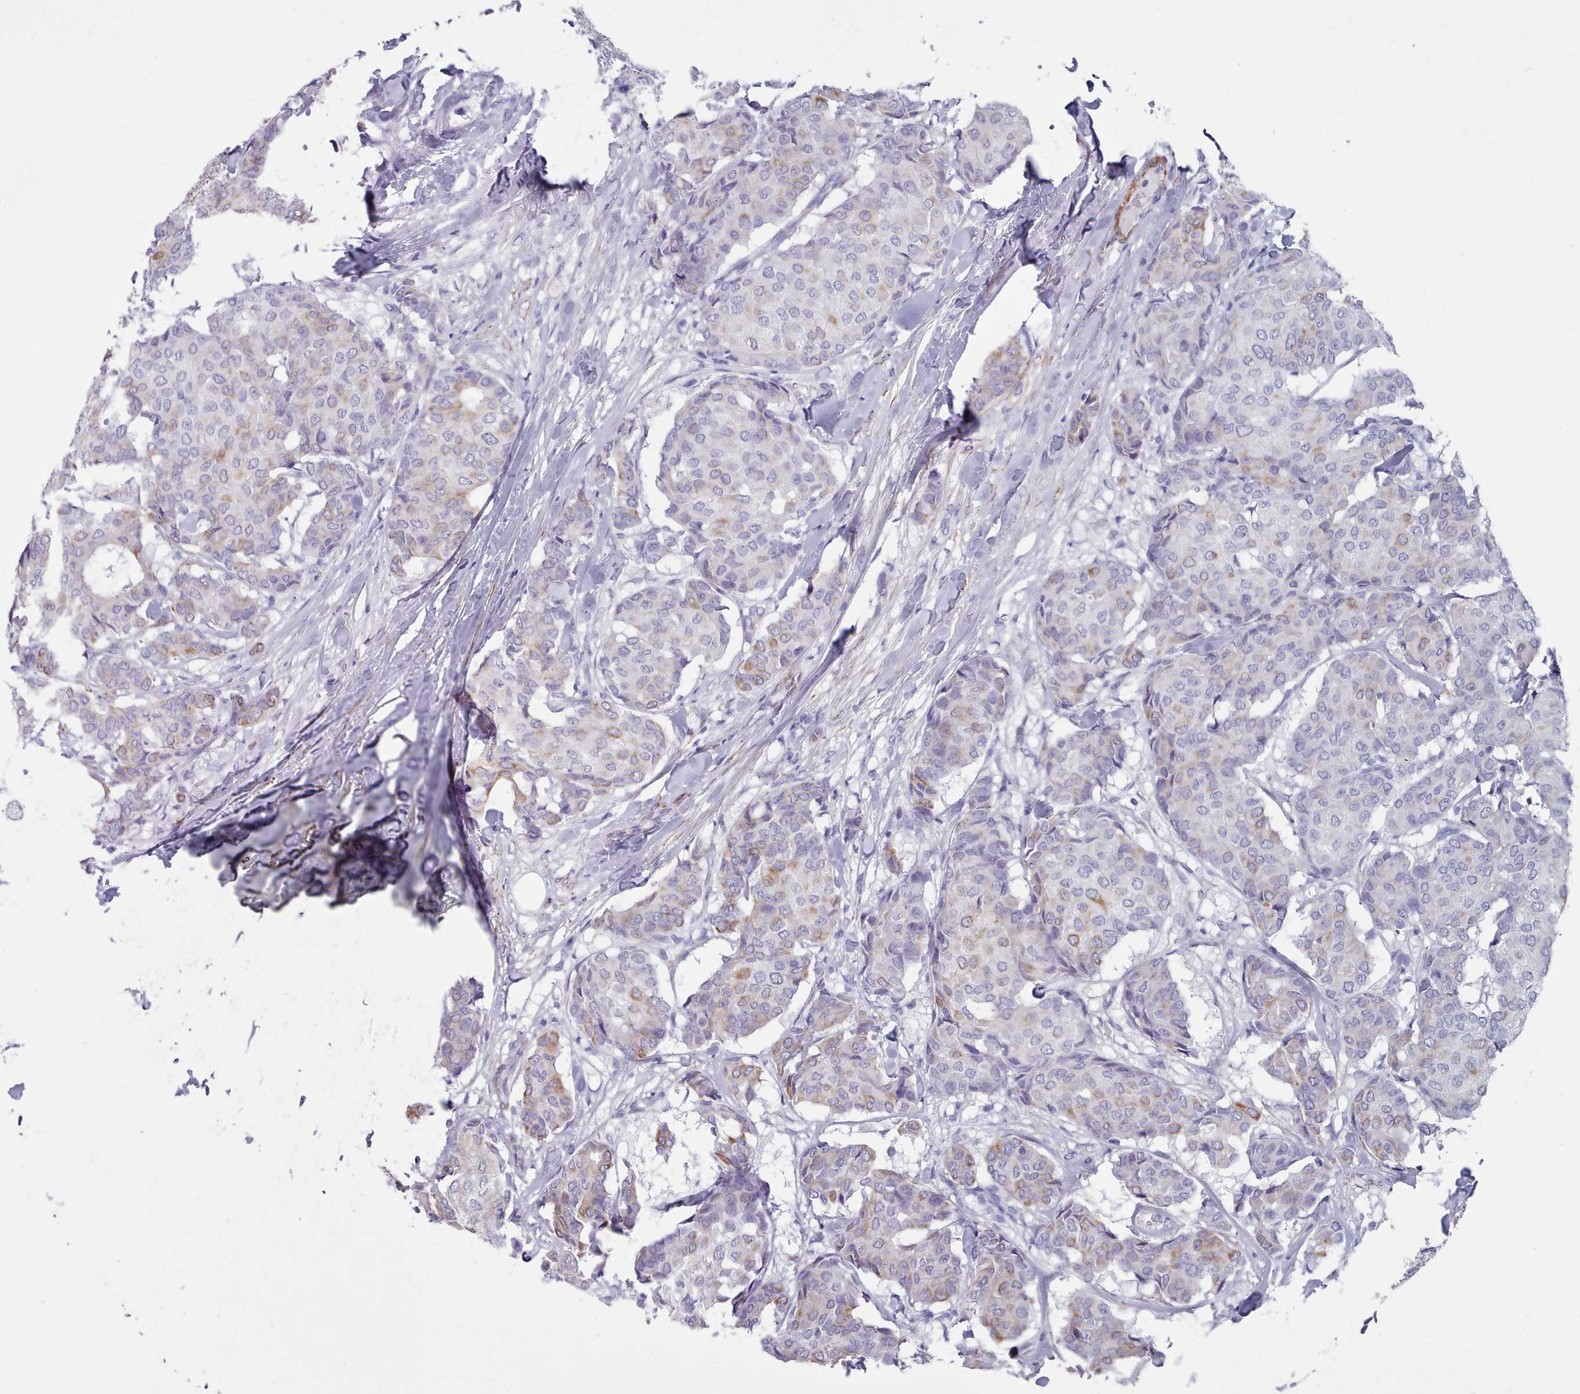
{"staining": {"intensity": "weak", "quantity": "<25%", "location": "cytoplasmic/membranous"}, "tissue": "breast cancer", "cell_type": "Tumor cells", "image_type": "cancer", "snomed": [{"axis": "morphology", "description": "Duct carcinoma"}, {"axis": "topography", "description": "Breast"}], "caption": "Immunohistochemical staining of breast cancer shows no significant expression in tumor cells. The staining is performed using DAB brown chromogen with nuclei counter-stained in using hematoxylin.", "gene": "FPGS", "patient": {"sex": "female", "age": 75}}